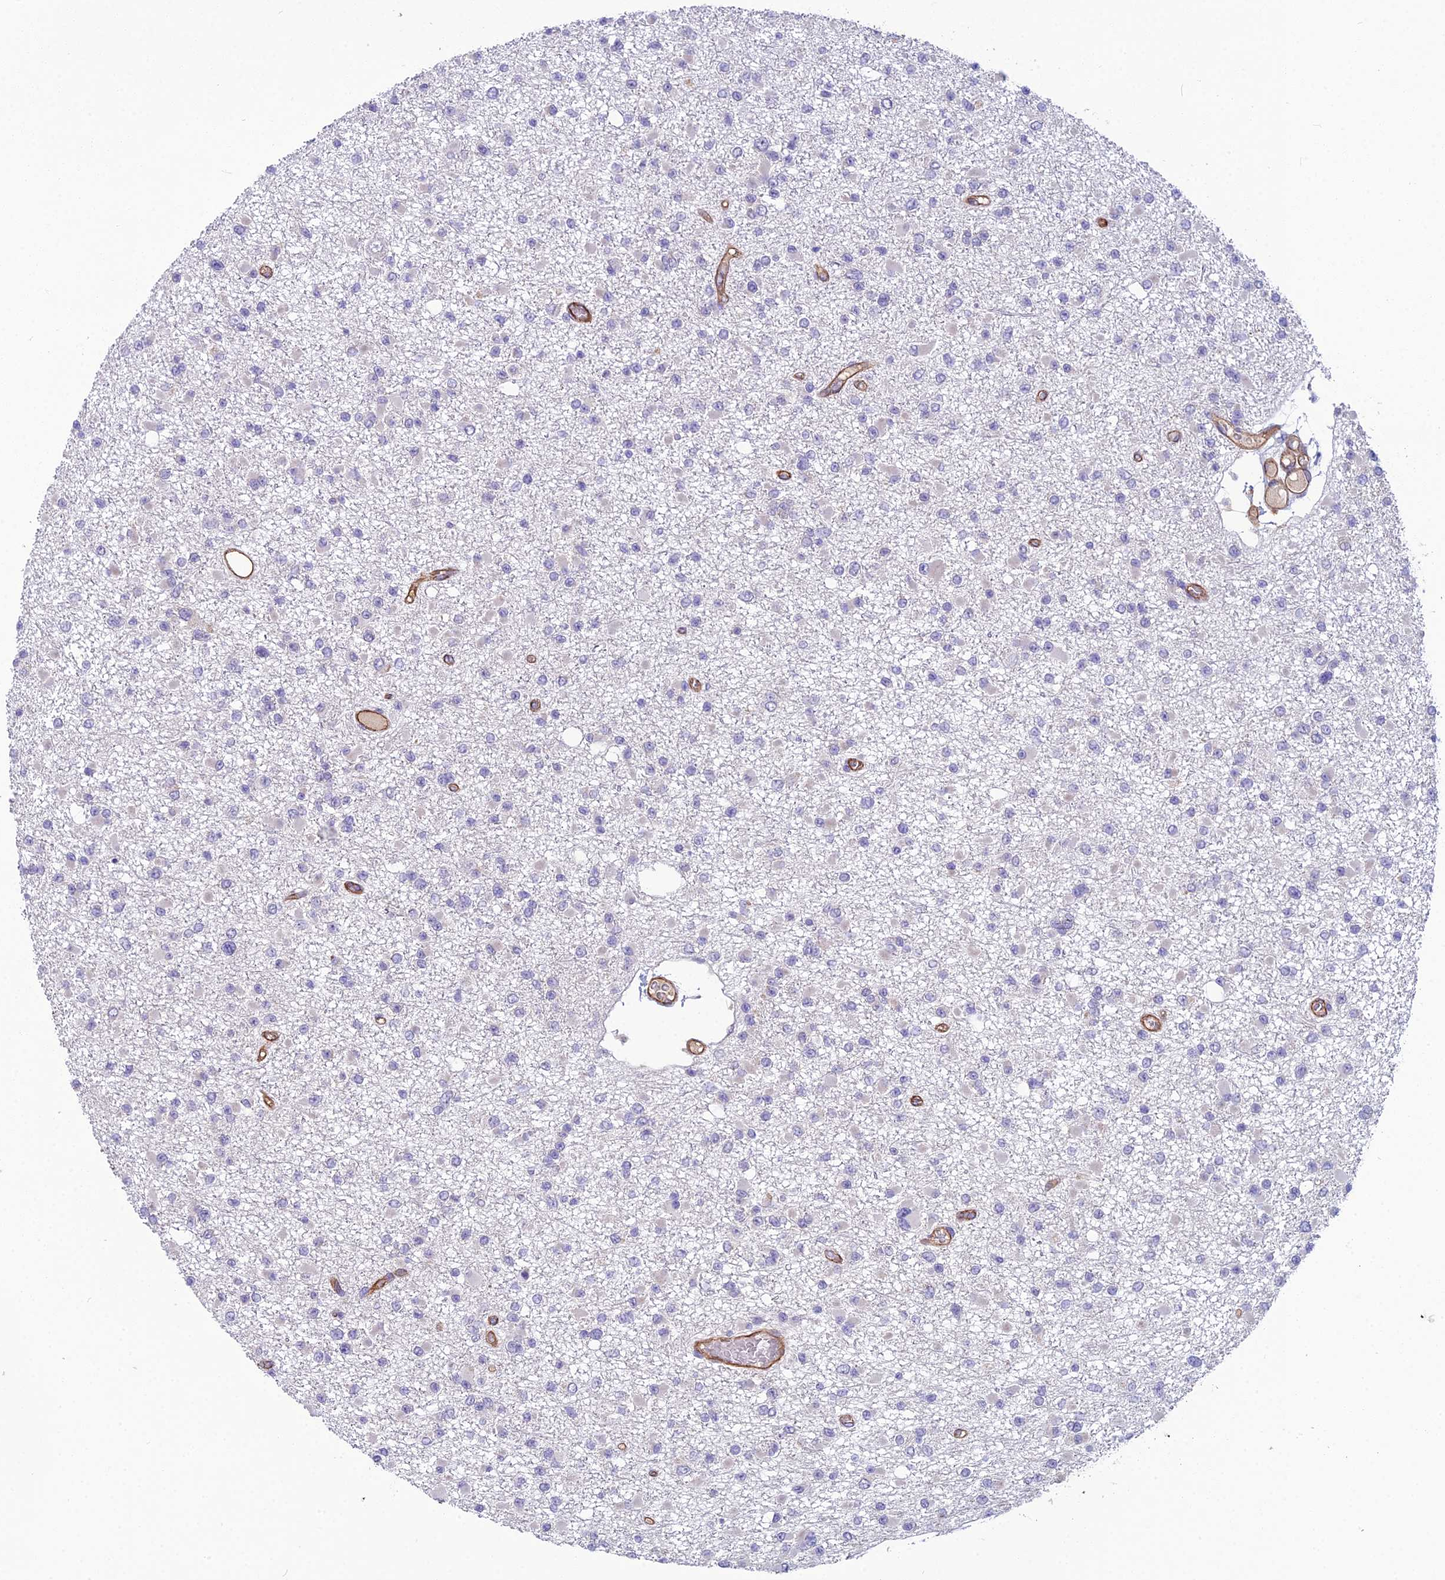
{"staining": {"intensity": "negative", "quantity": "none", "location": "none"}, "tissue": "glioma", "cell_type": "Tumor cells", "image_type": "cancer", "snomed": [{"axis": "morphology", "description": "Glioma, malignant, Low grade"}, {"axis": "topography", "description": "Brain"}], "caption": "Immunohistochemistry photomicrograph of low-grade glioma (malignant) stained for a protein (brown), which demonstrates no staining in tumor cells. (Brightfield microscopy of DAB immunohistochemistry (IHC) at high magnification).", "gene": "CFAP47", "patient": {"sex": "female", "age": 22}}